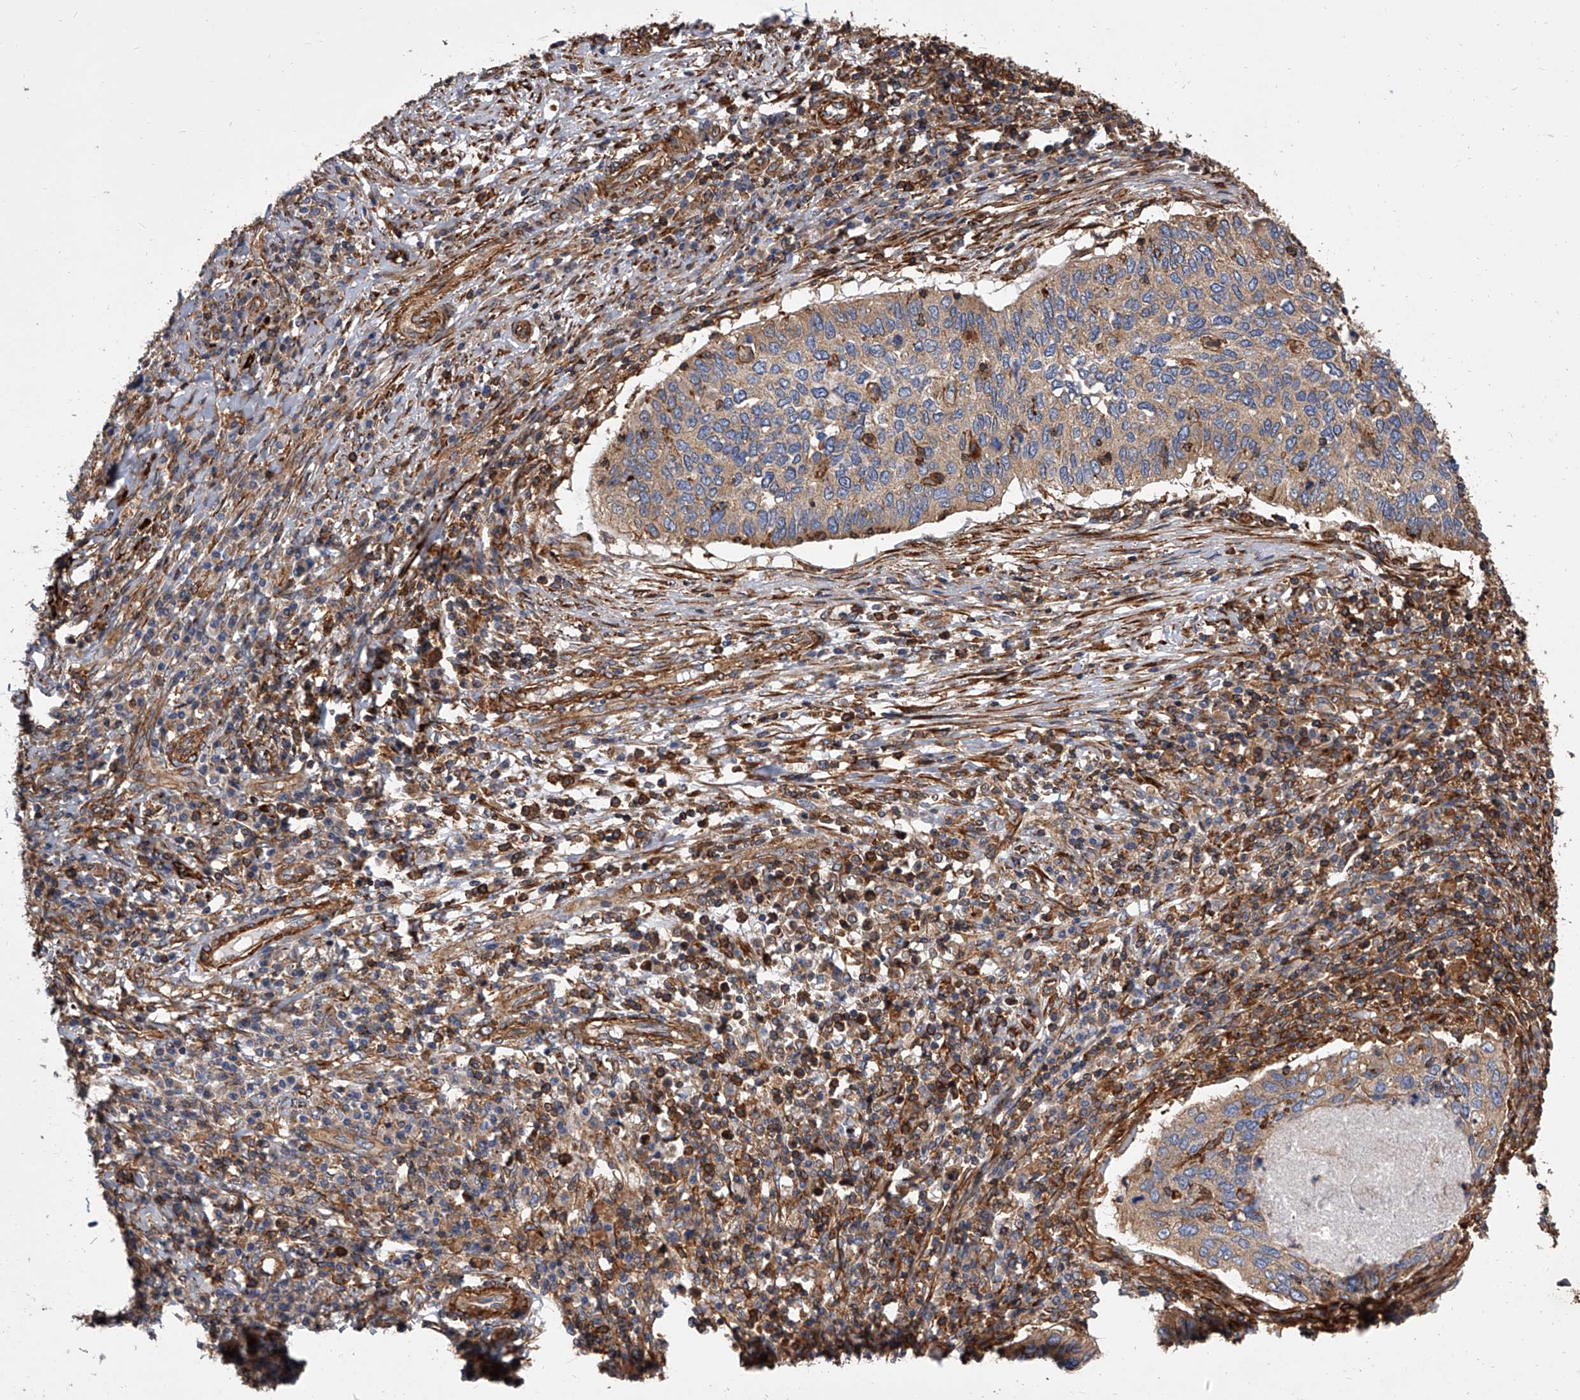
{"staining": {"intensity": "moderate", "quantity": ">75%", "location": "cytoplasmic/membranous"}, "tissue": "cervical cancer", "cell_type": "Tumor cells", "image_type": "cancer", "snomed": [{"axis": "morphology", "description": "Squamous cell carcinoma, NOS"}, {"axis": "topography", "description": "Cervix"}], "caption": "Cervical cancer (squamous cell carcinoma) stained with immunohistochemistry demonstrates moderate cytoplasmic/membranous positivity in about >75% of tumor cells.", "gene": "PISD", "patient": {"sex": "female", "age": 38}}